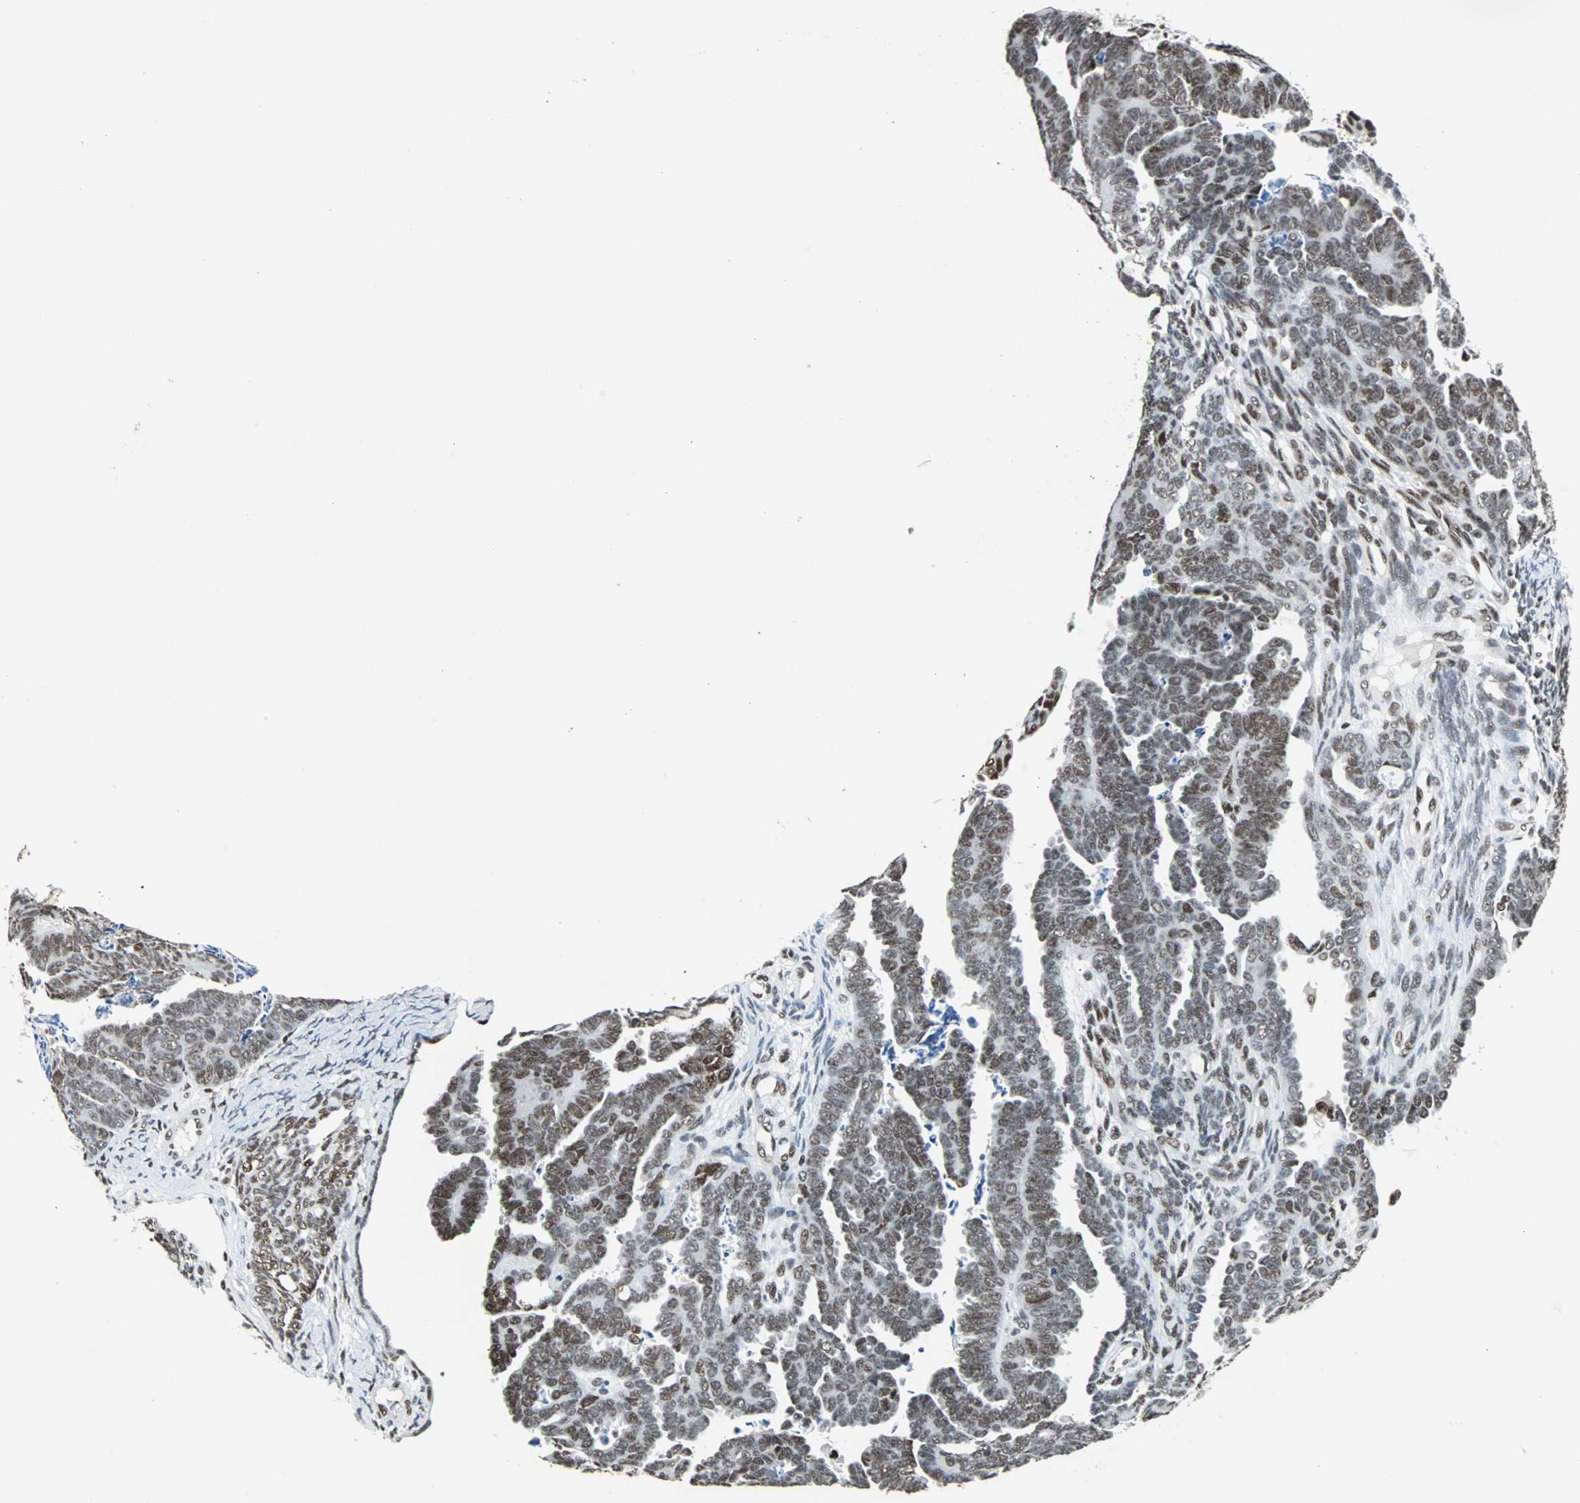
{"staining": {"intensity": "moderate", "quantity": ">75%", "location": "nuclear"}, "tissue": "endometrial cancer", "cell_type": "Tumor cells", "image_type": "cancer", "snomed": [{"axis": "morphology", "description": "Neoplasm, malignant, NOS"}, {"axis": "topography", "description": "Endometrium"}], "caption": "Endometrial cancer stained with immunohistochemistry demonstrates moderate nuclear staining in about >75% of tumor cells.", "gene": "XRCC4", "patient": {"sex": "female", "age": 74}}